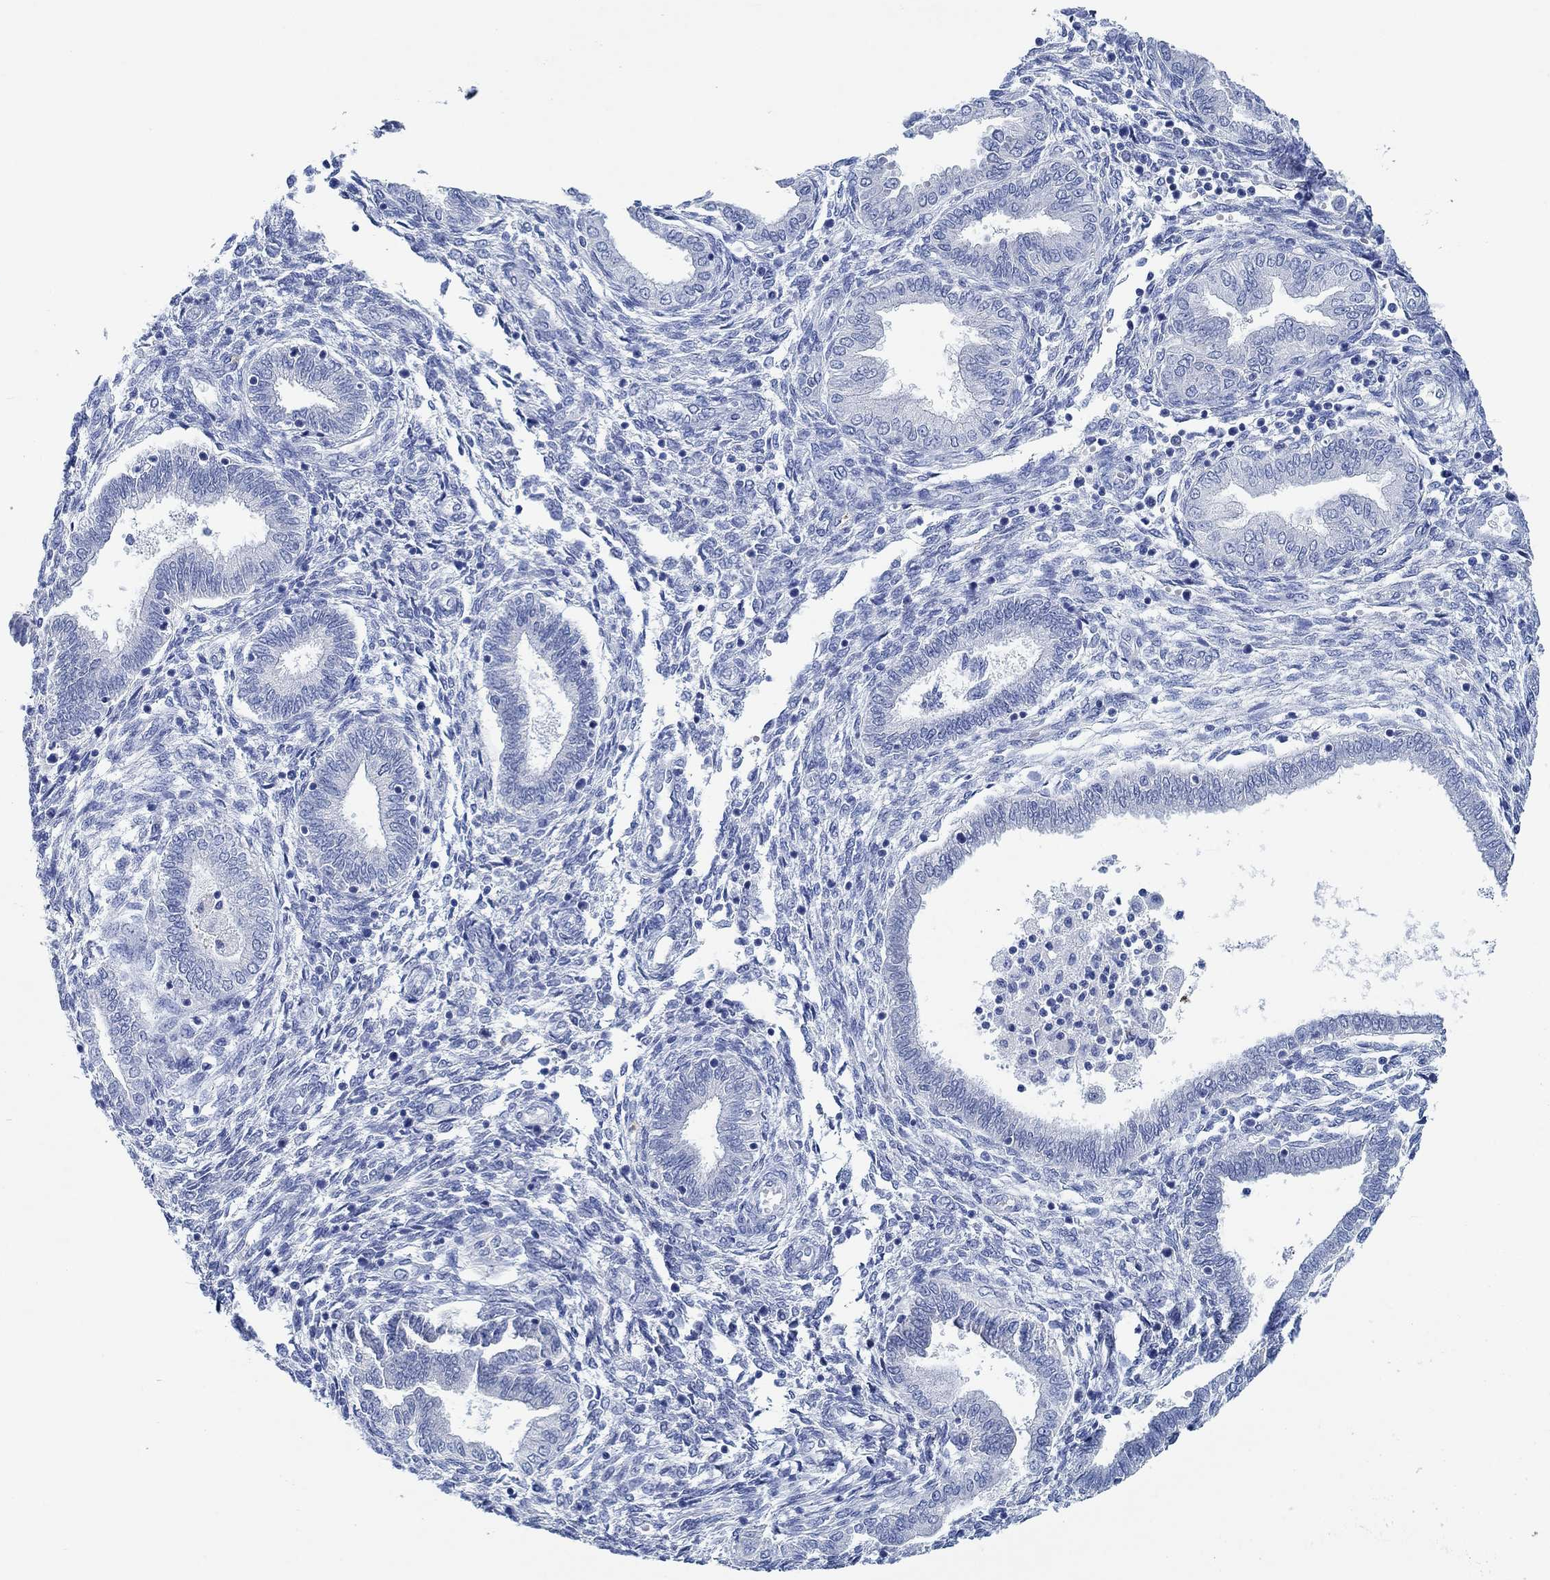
{"staining": {"intensity": "negative", "quantity": "none", "location": "none"}, "tissue": "endometrium", "cell_type": "Cells in endometrial stroma", "image_type": "normal", "snomed": [{"axis": "morphology", "description": "Normal tissue, NOS"}, {"axis": "topography", "description": "Endometrium"}], "caption": "An immunohistochemistry image of unremarkable endometrium is shown. There is no staining in cells in endometrial stroma of endometrium.", "gene": "ZNF671", "patient": {"sex": "female", "age": 42}}